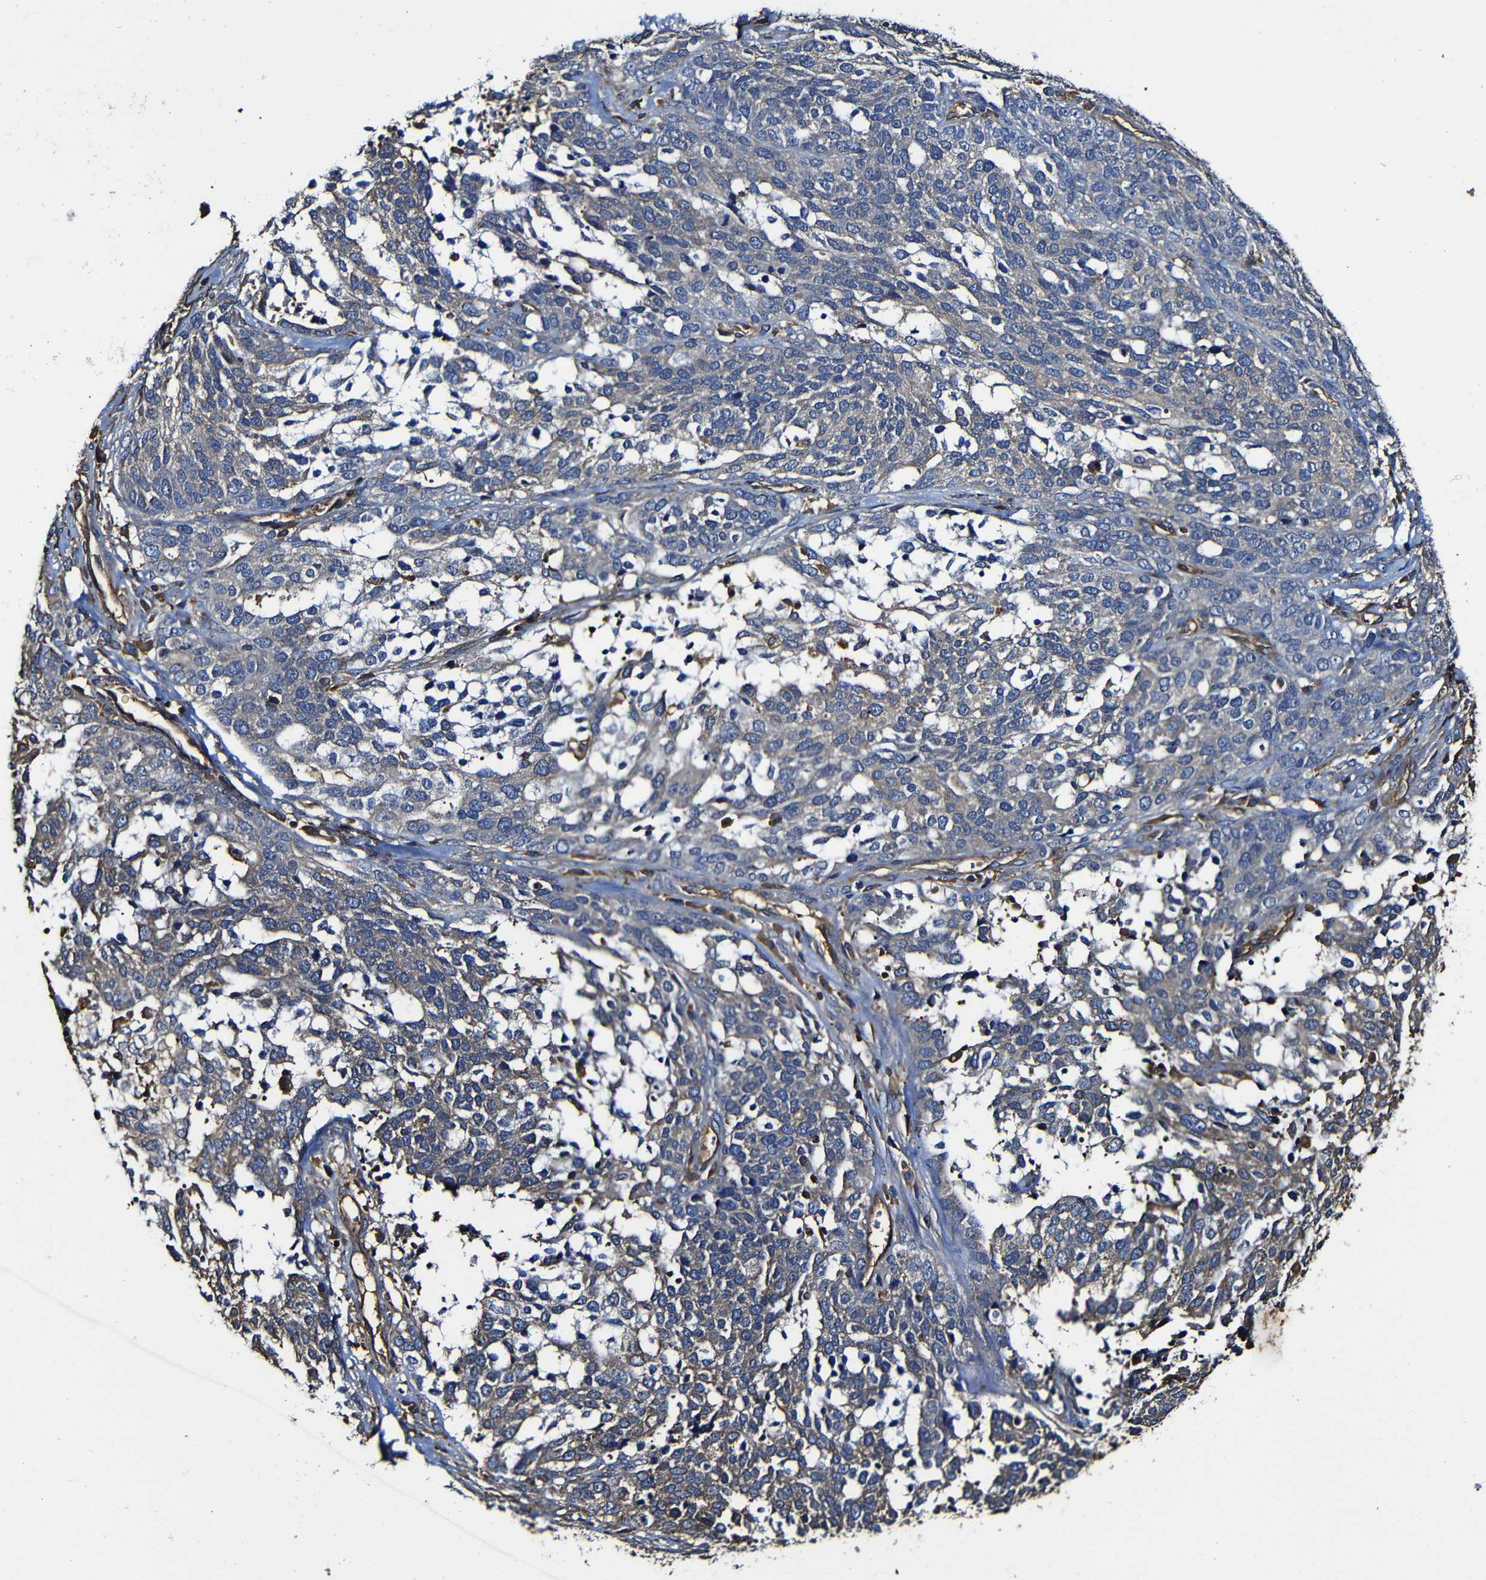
{"staining": {"intensity": "weak", "quantity": "25%-75%", "location": "cytoplasmic/membranous"}, "tissue": "ovarian cancer", "cell_type": "Tumor cells", "image_type": "cancer", "snomed": [{"axis": "morphology", "description": "Cystadenocarcinoma, serous, NOS"}, {"axis": "topography", "description": "Ovary"}], "caption": "A brown stain highlights weak cytoplasmic/membranous positivity of a protein in ovarian cancer (serous cystadenocarcinoma) tumor cells.", "gene": "MSN", "patient": {"sex": "female", "age": 44}}